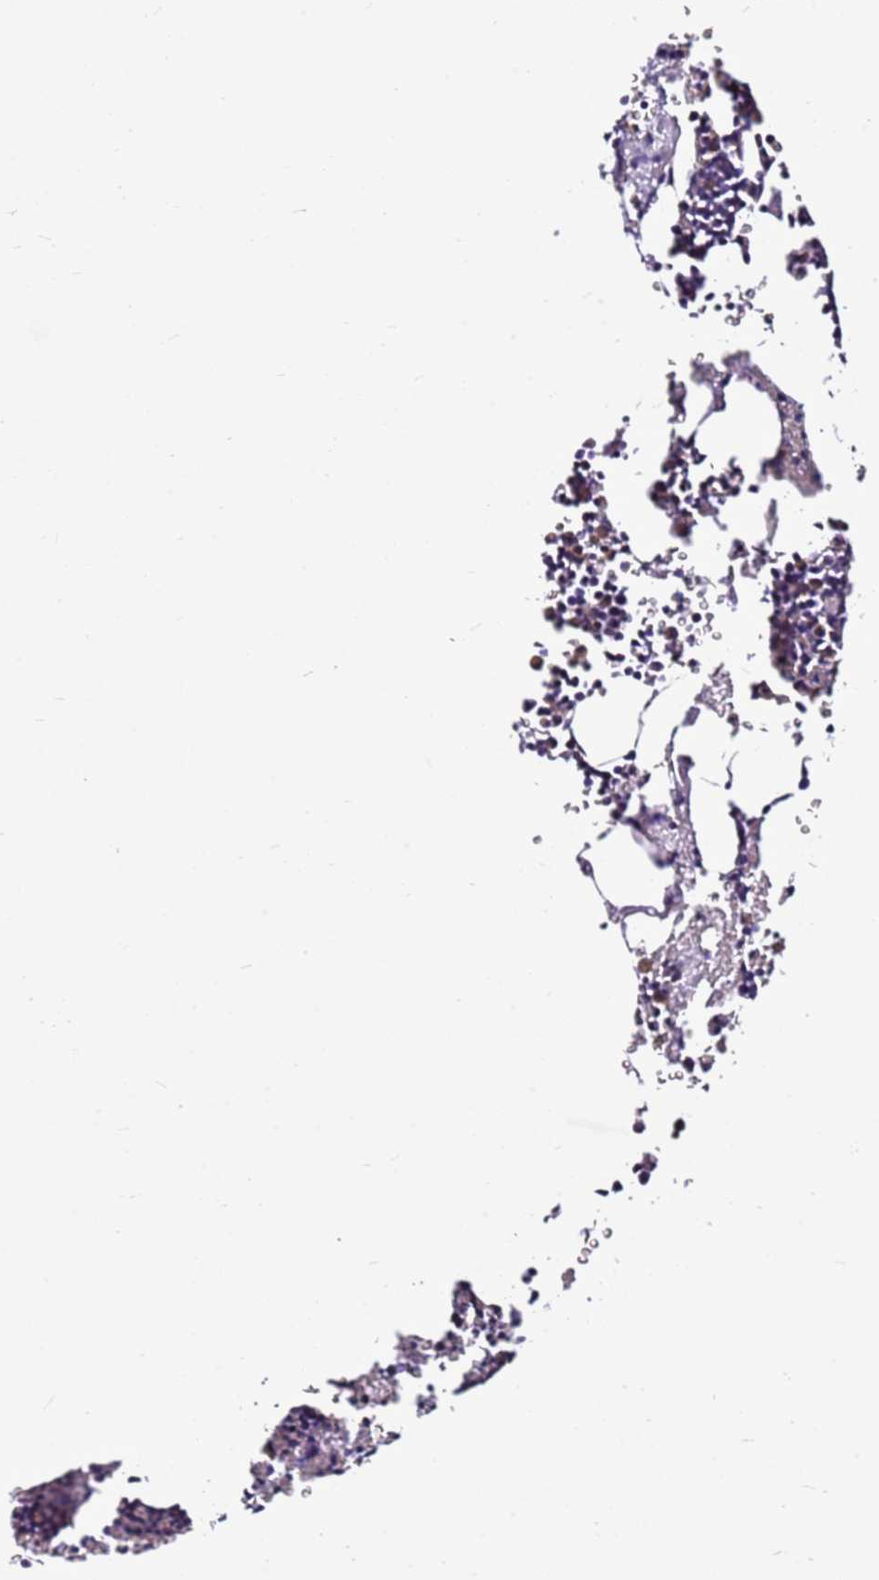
{"staining": {"intensity": "negative", "quantity": "none", "location": "none"}, "tissue": "bone marrow", "cell_type": "Hematopoietic cells", "image_type": "normal", "snomed": [{"axis": "morphology", "description": "Normal tissue, NOS"}, {"axis": "topography", "description": "Bone marrow"}], "caption": "The immunohistochemistry photomicrograph has no significant expression in hematopoietic cells of bone marrow.", "gene": "SMIM4", "patient": {"sex": "male", "age": 41}}